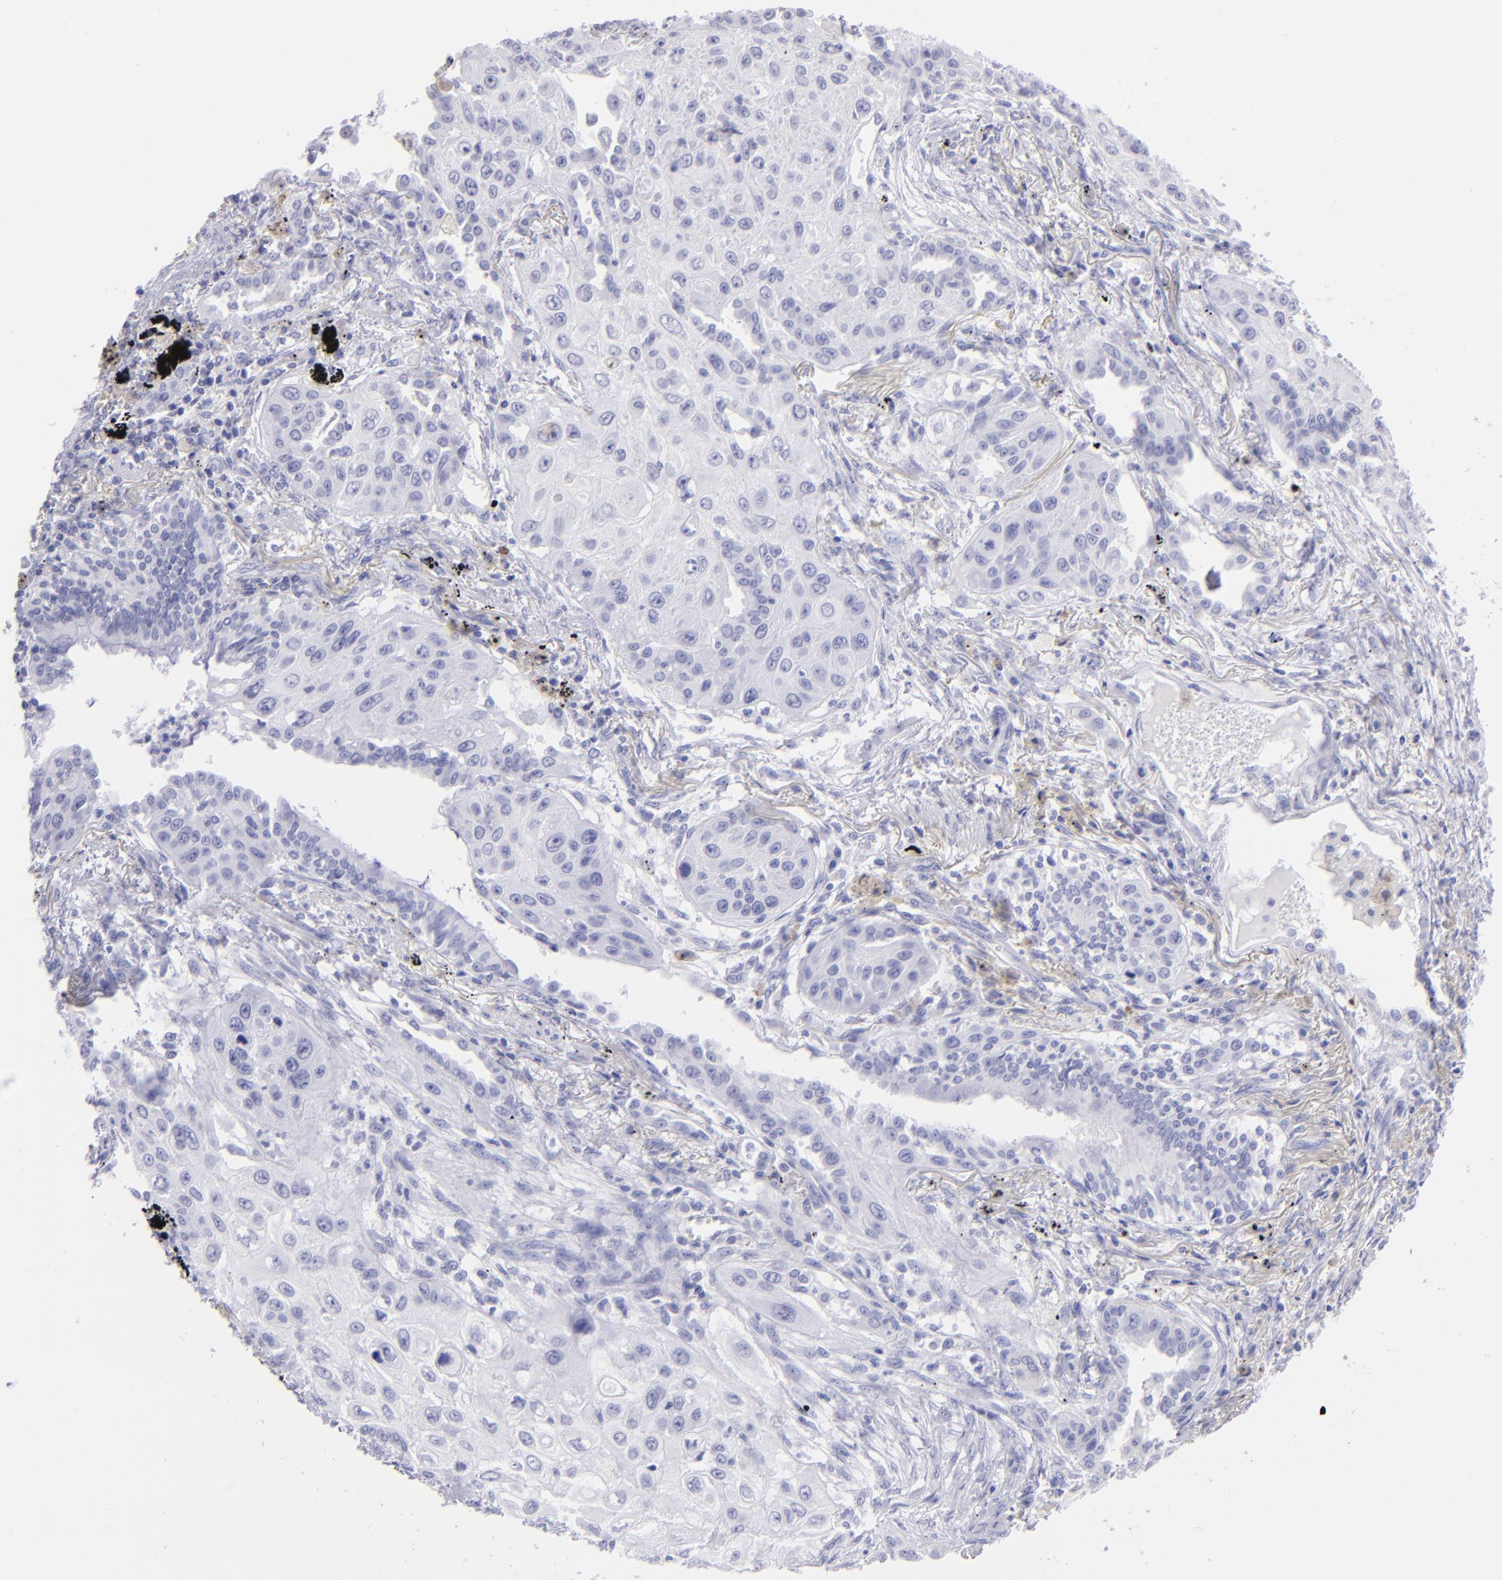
{"staining": {"intensity": "negative", "quantity": "none", "location": "none"}, "tissue": "lung cancer", "cell_type": "Tumor cells", "image_type": "cancer", "snomed": [{"axis": "morphology", "description": "Squamous cell carcinoma, NOS"}, {"axis": "topography", "description": "Lung"}], "caption": "This is a image of immunohistochemistry (IHC) staining of squamous cell carcinoma (lung), which shows no expression in tumor cells.", "gene": "SLC1A3", "patient": {"sex": "male", "age": 71}}